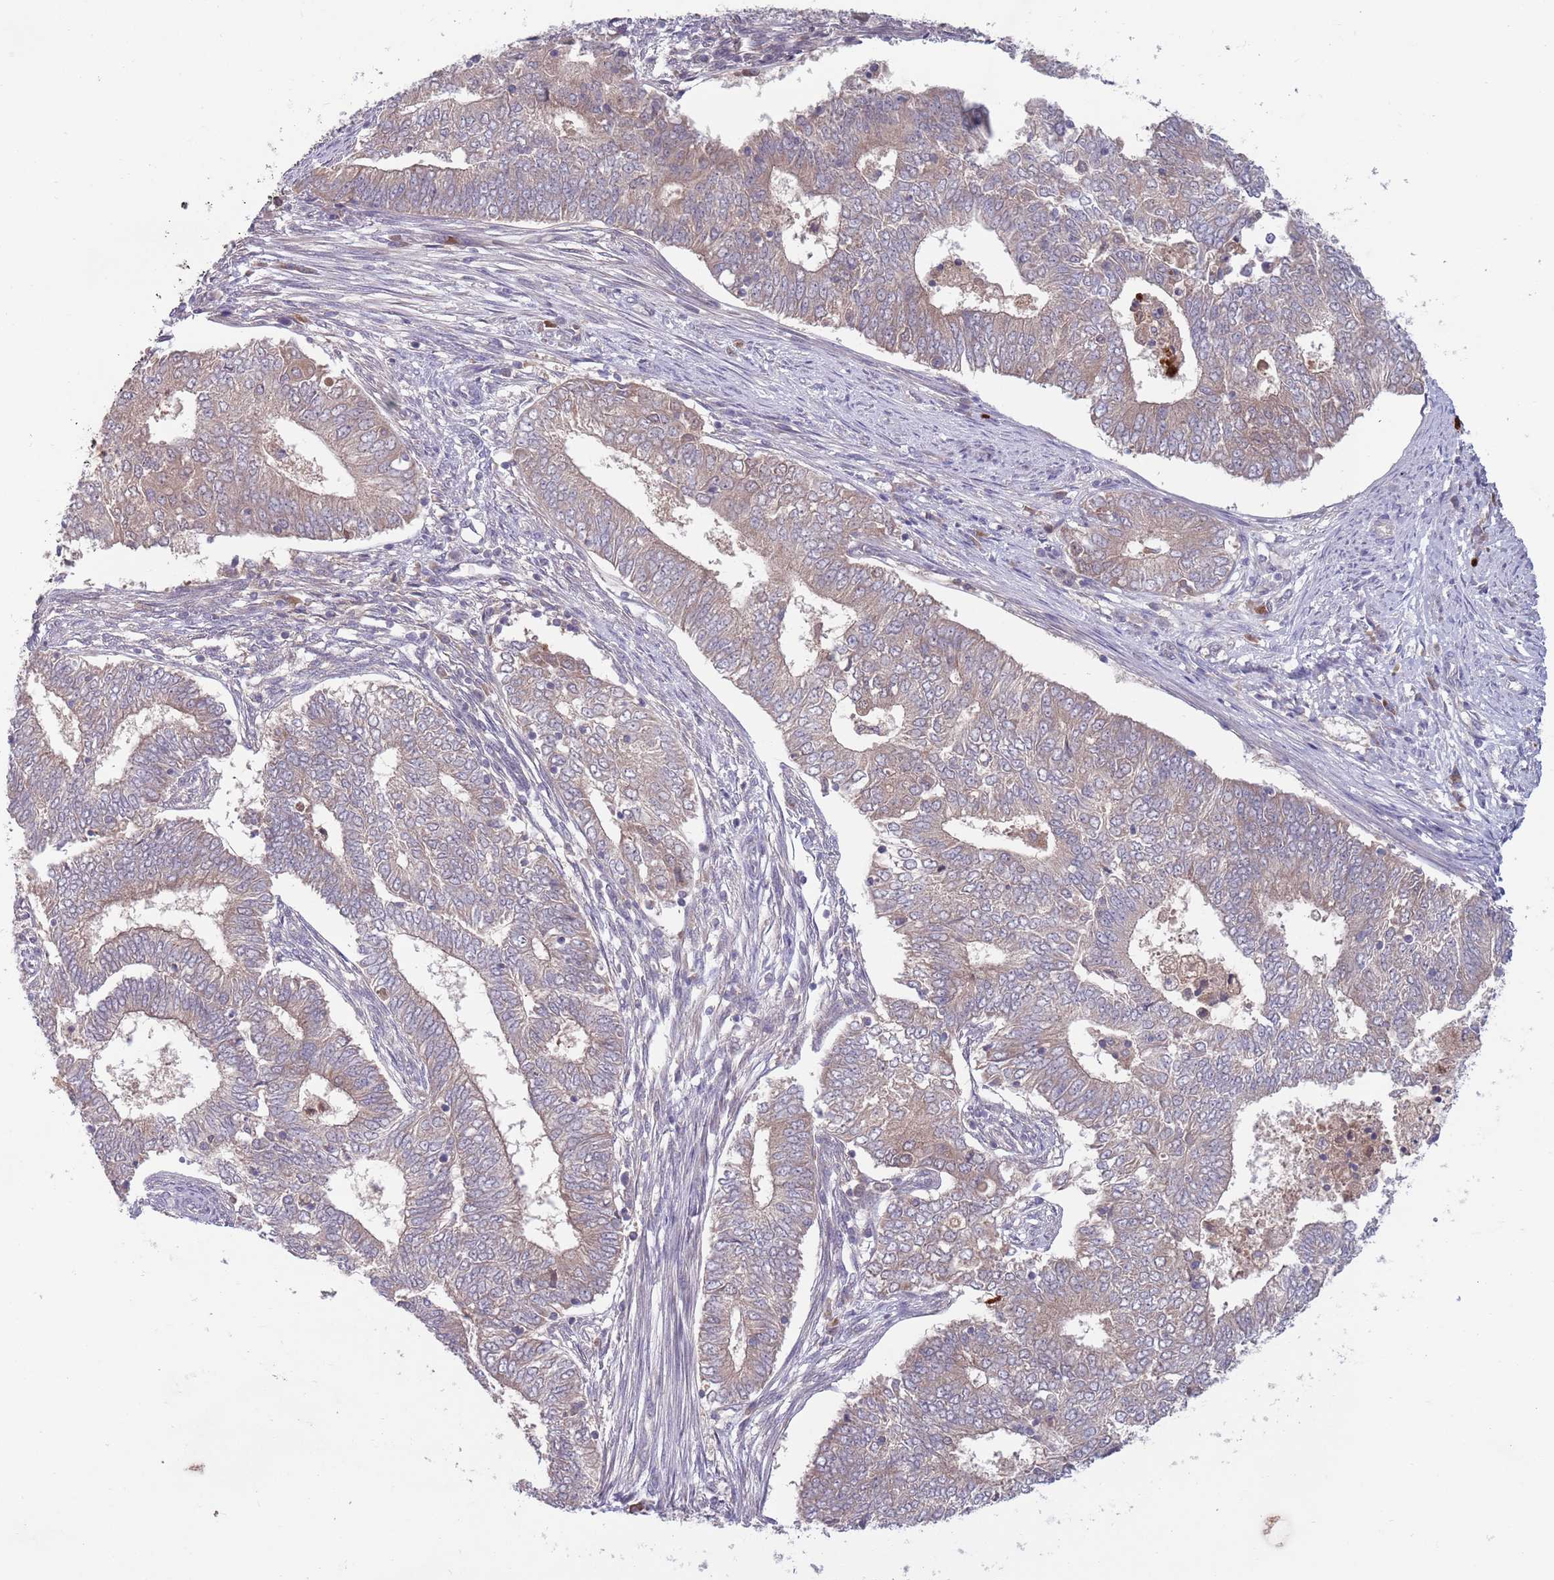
{"staining": {"intensity": "weak", "quantity": "<25%", "location": "cytoplasmic/membranous"}, "tissue": "endometrial cancer", "cell_type": "Tumor cells", "image_type": "cancer", "snomed": [{"axis": "morphology", "description": "Adenocarcinoma, NOS"}, {"axis": "topography", "description": "Endometrium"}], "caption": "This histopathology image is of endometrial cancer (adenocarcinoma) stained with IHC to label a protein in brown with the nuclei are counter-stained blue. There is no expression in tumor cells. (Brightfield microscopy of DAB immunohistochemistry (IHC) at high magnification).", "gene": "TYW1", "patient": {"sex": "female", "age": 62}}